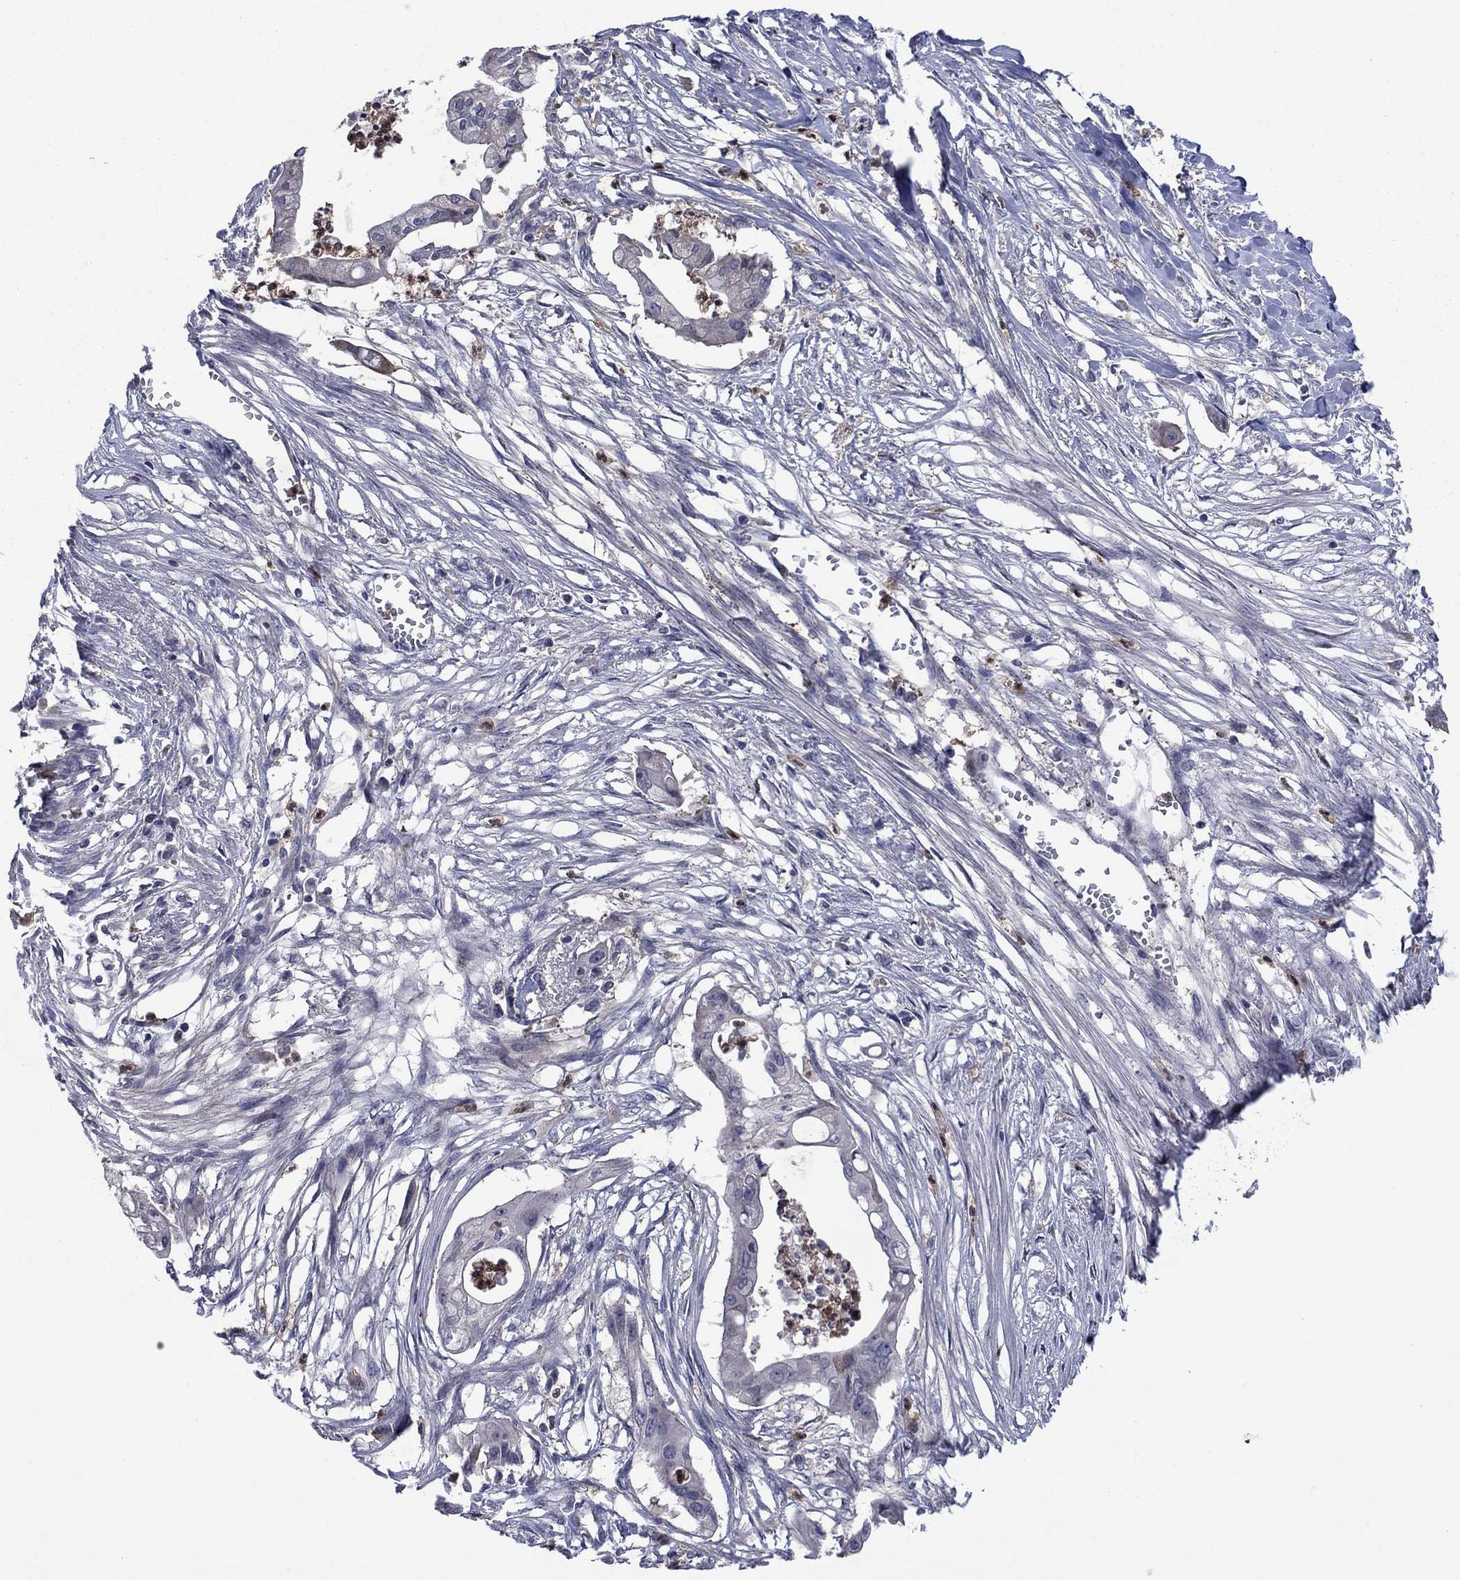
{"staining": {"intensity": "negative", "quantity": "none", "location": "none"}, "tissue": "pancreatic cancer", "cell_type": "Tumor cells", "image_type": "cancer", "snomed": [{"axis": "morphology", "description": "Normal tissue, NOS"}, {"axis": "morphology", "description": "Adenocarcinoma, NOS"}, {"axis": "topography", "description": "Pancreas"}], "caption": "The micrograph demonstrates no significant expression in tumor cells of adenocarcinoma (pancreatic).", "gene": "MSRB1", "patient": {"sex": "female", "age": 58}}